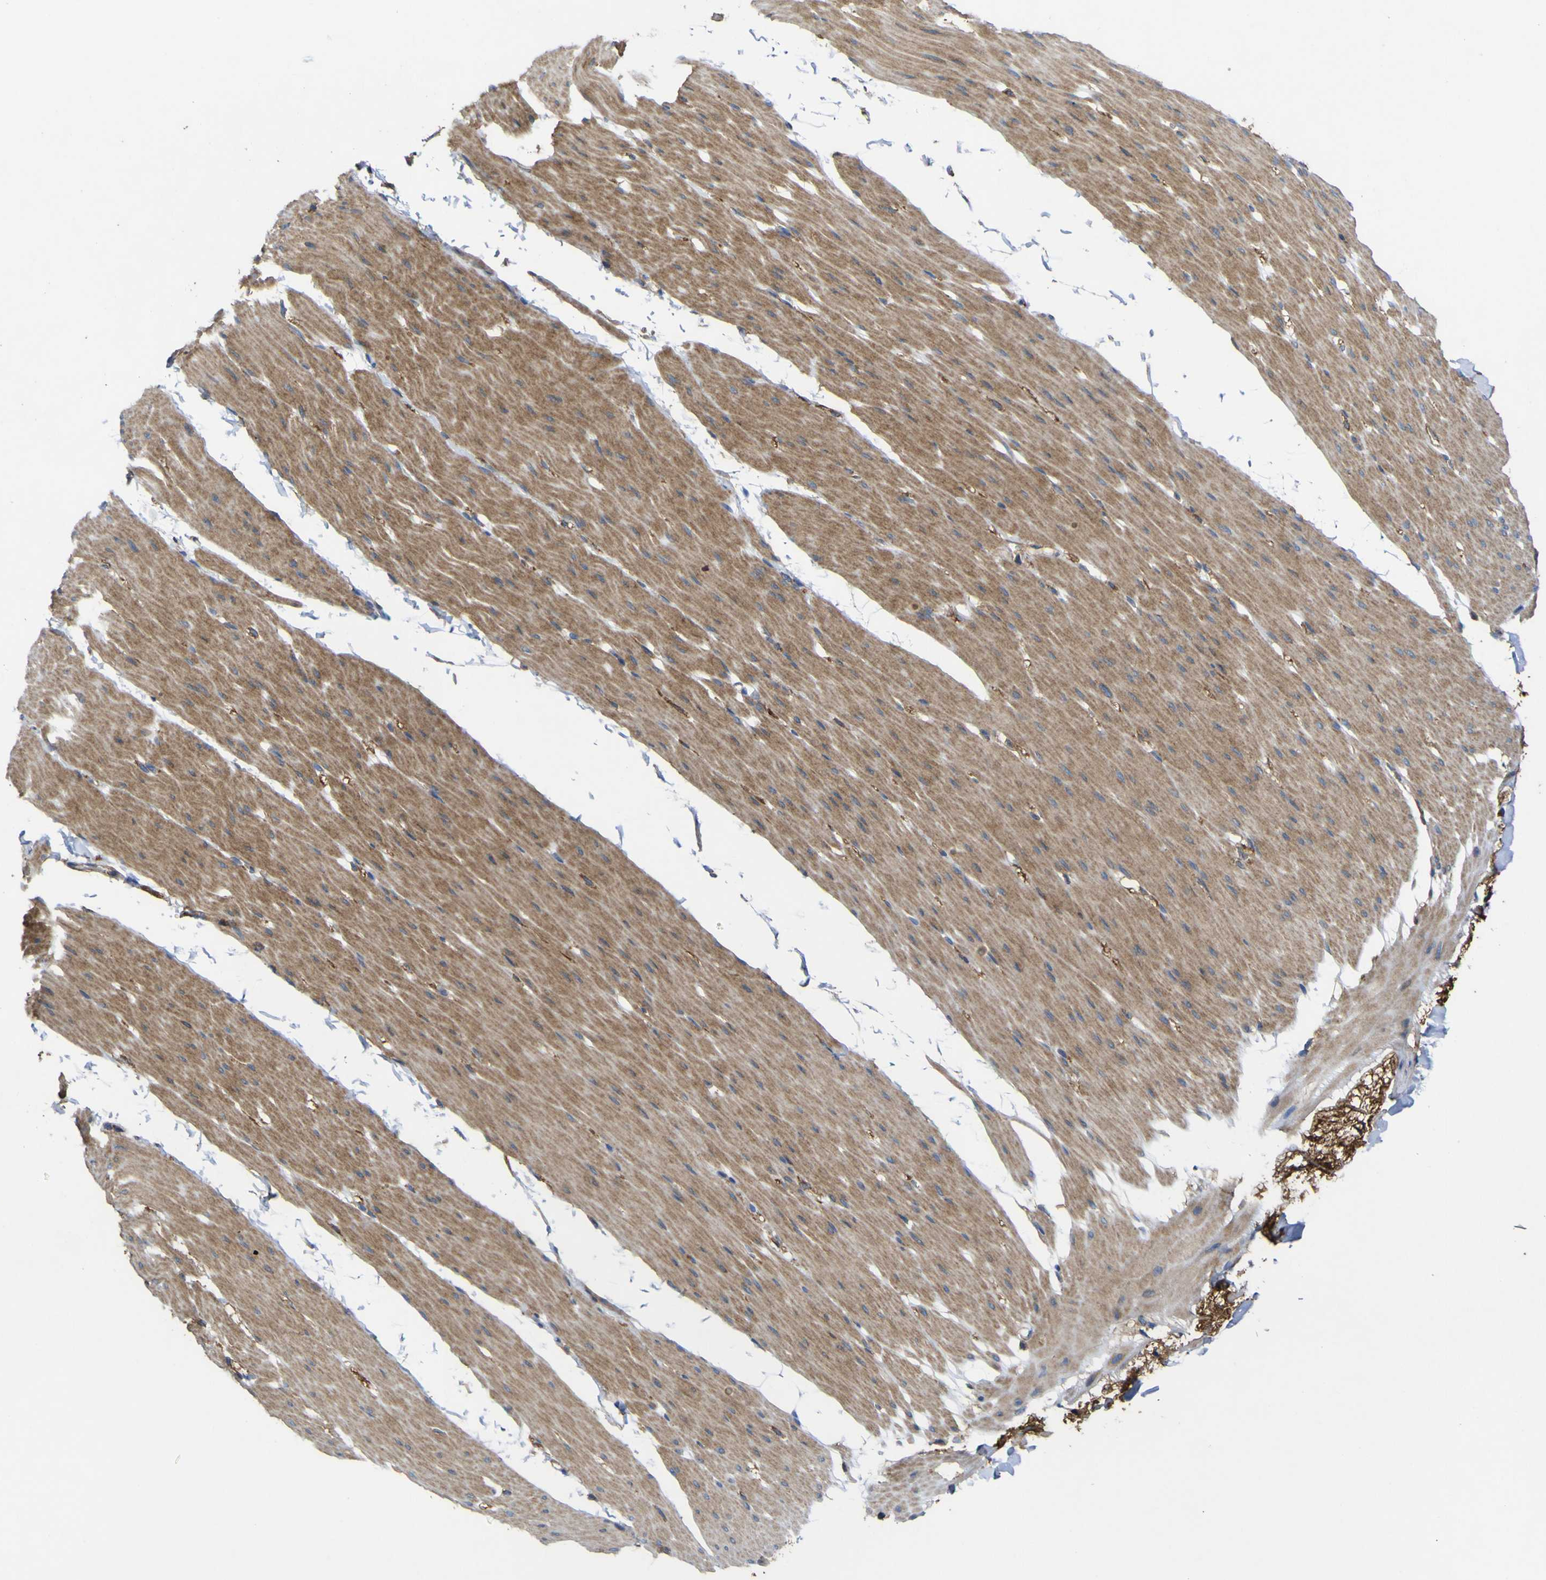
{"staining": {"intensity": "moderate", "quantity": ">75%", "location": "cytoplasmic/membranous"}, "tissue": "smooth muscle", "cell_type": "Smooth muscle cells", "image_type": "normal", "snomed": [{"axis": "morphology", "description": "Normal tissue, NOS"}, {"axis": "topography", "description": "Smooth muscle"}, {"axis": "topography", "description": "Colon"}], "caption": "Immunohistochemistry (IHC) micrograph of benign smooth muscle stained for a protein (brown), which displays medium levels of moderate cytoplasmic/membranous expression in about >75% of smooth muscle cells.", "gene": "TNFSF15", "patient": {"sex": "male", "age": 67}}